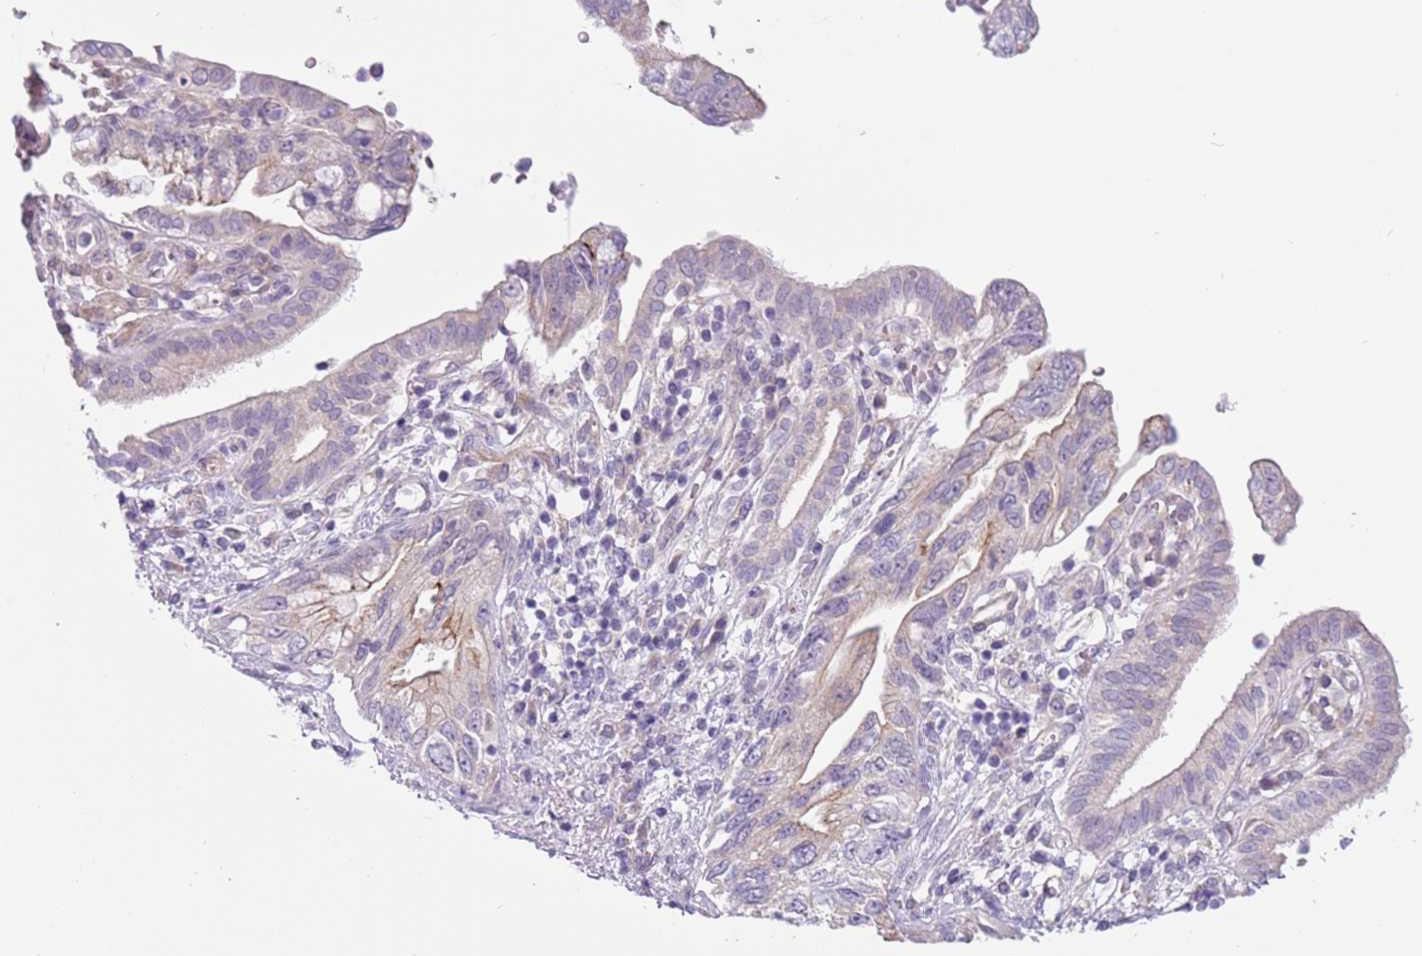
{"staining": {"intensity": "negative", "quantity": "none", "location": "none"}, "tissue": "pancreatic cancer", "cell_type": "Tumor cells", "image_type": "cancer", "snomed": [{"axis": "morphology", "description": "Adenocarcinoma, NOS"}, {"axis": "topography", "description": "Pancreas"}], "caption": "High magnification brightfield microscopy of adenocarcinoma (pancreatic) stained with DAB (3,3'-diaminobenzidine) (brown) and counterstained with hematoxylin (blue): tumor cells show no significant staining.", "gene": "MRO", "patient": {"sex": "female", "age": 73}}